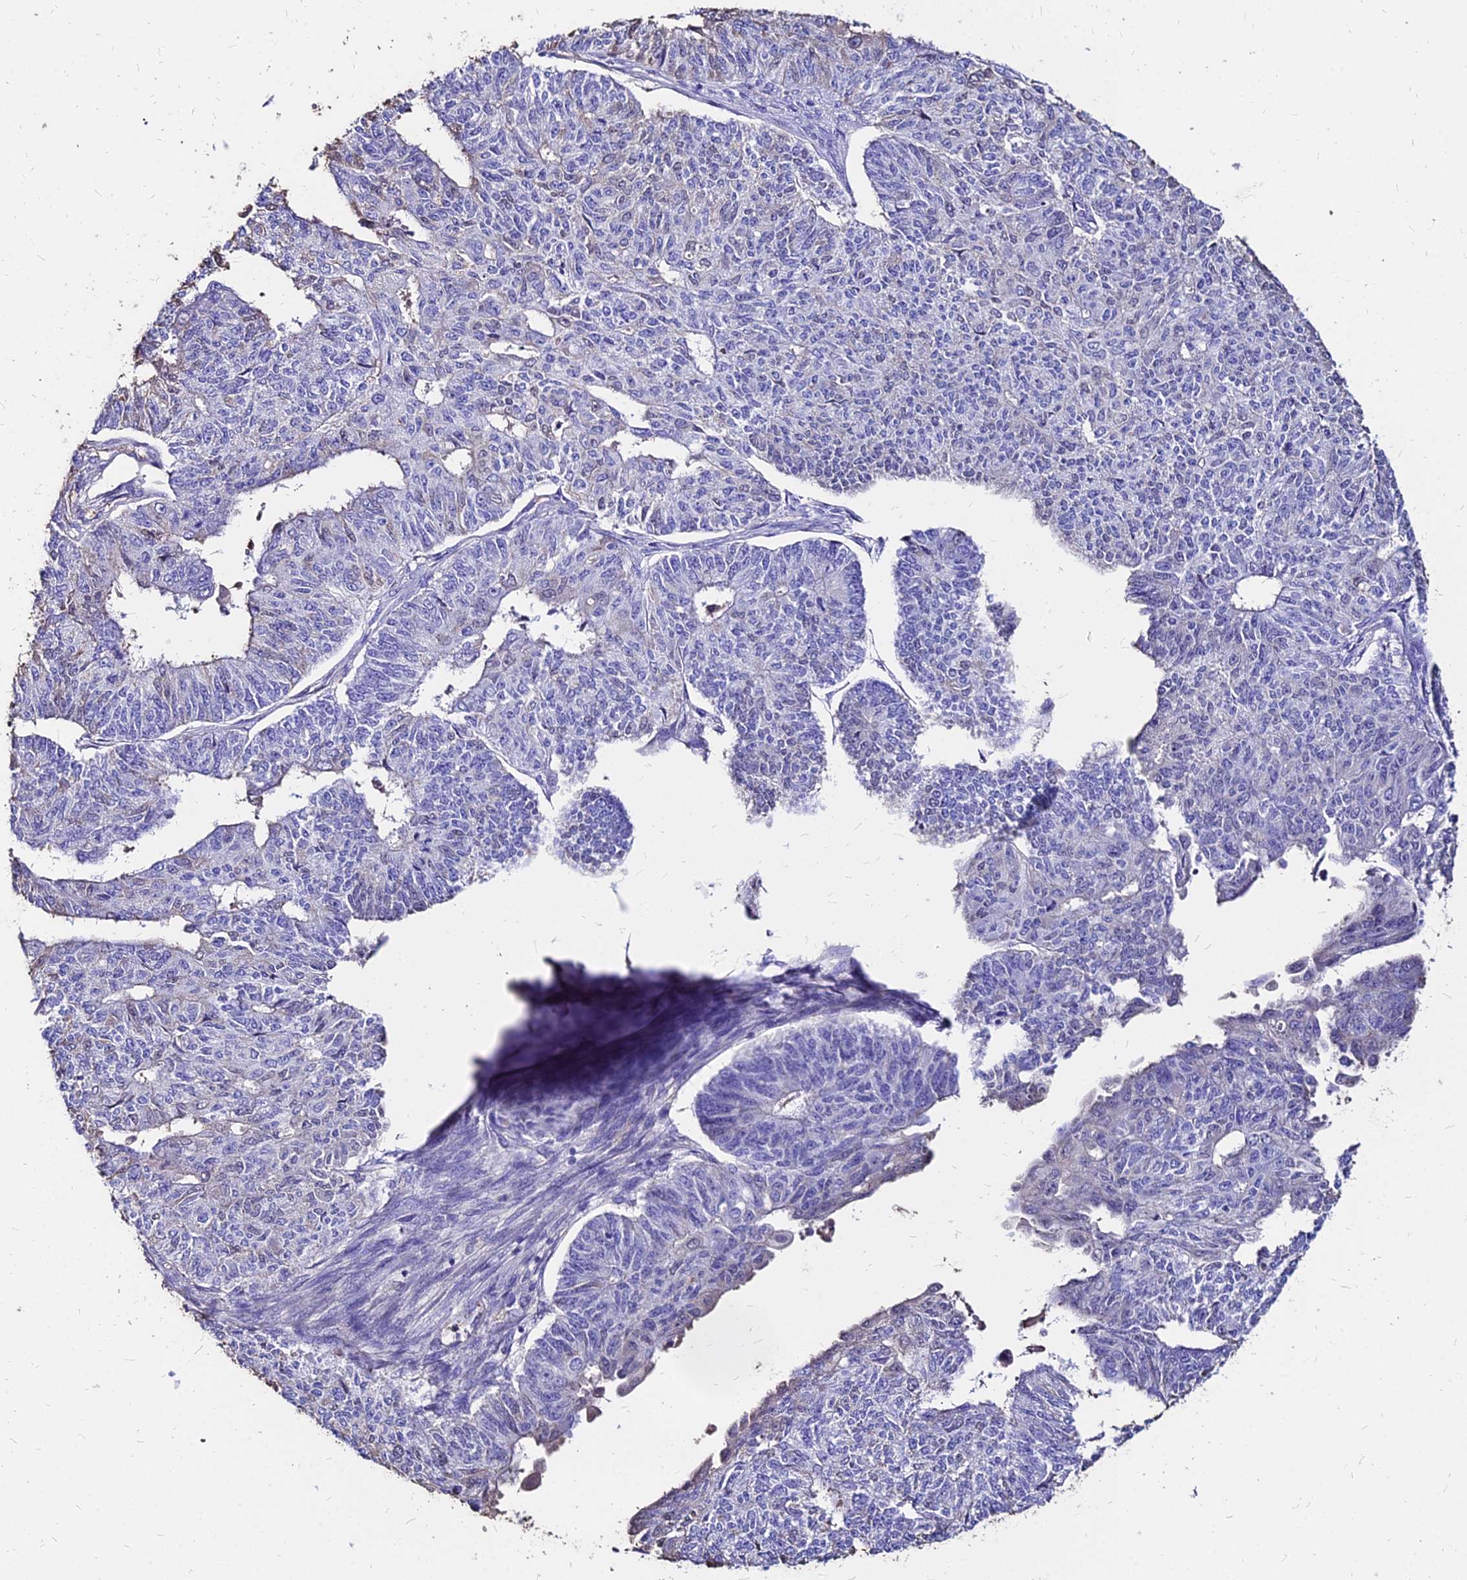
{"staining": {"intensity": "negative", "quantity": "none", "location": "none"}, "tissue": "endometrial cancer", "cell_type": "Tumor cells", "image_type": "cancer", "snomed": [{"axis": "morphology", "description": "Adenocarcinoma, NOS"}, {"axis": "topography", "description": "Endometrium"}], "caption": "DAB (3,3'-diaminobenzidine) immunohistochemical staining of endometrial adenocarcinoma displays no significant staining in tumor cells.", "gene": "NME5", "patient": {"sex": "female", "age": 32}}